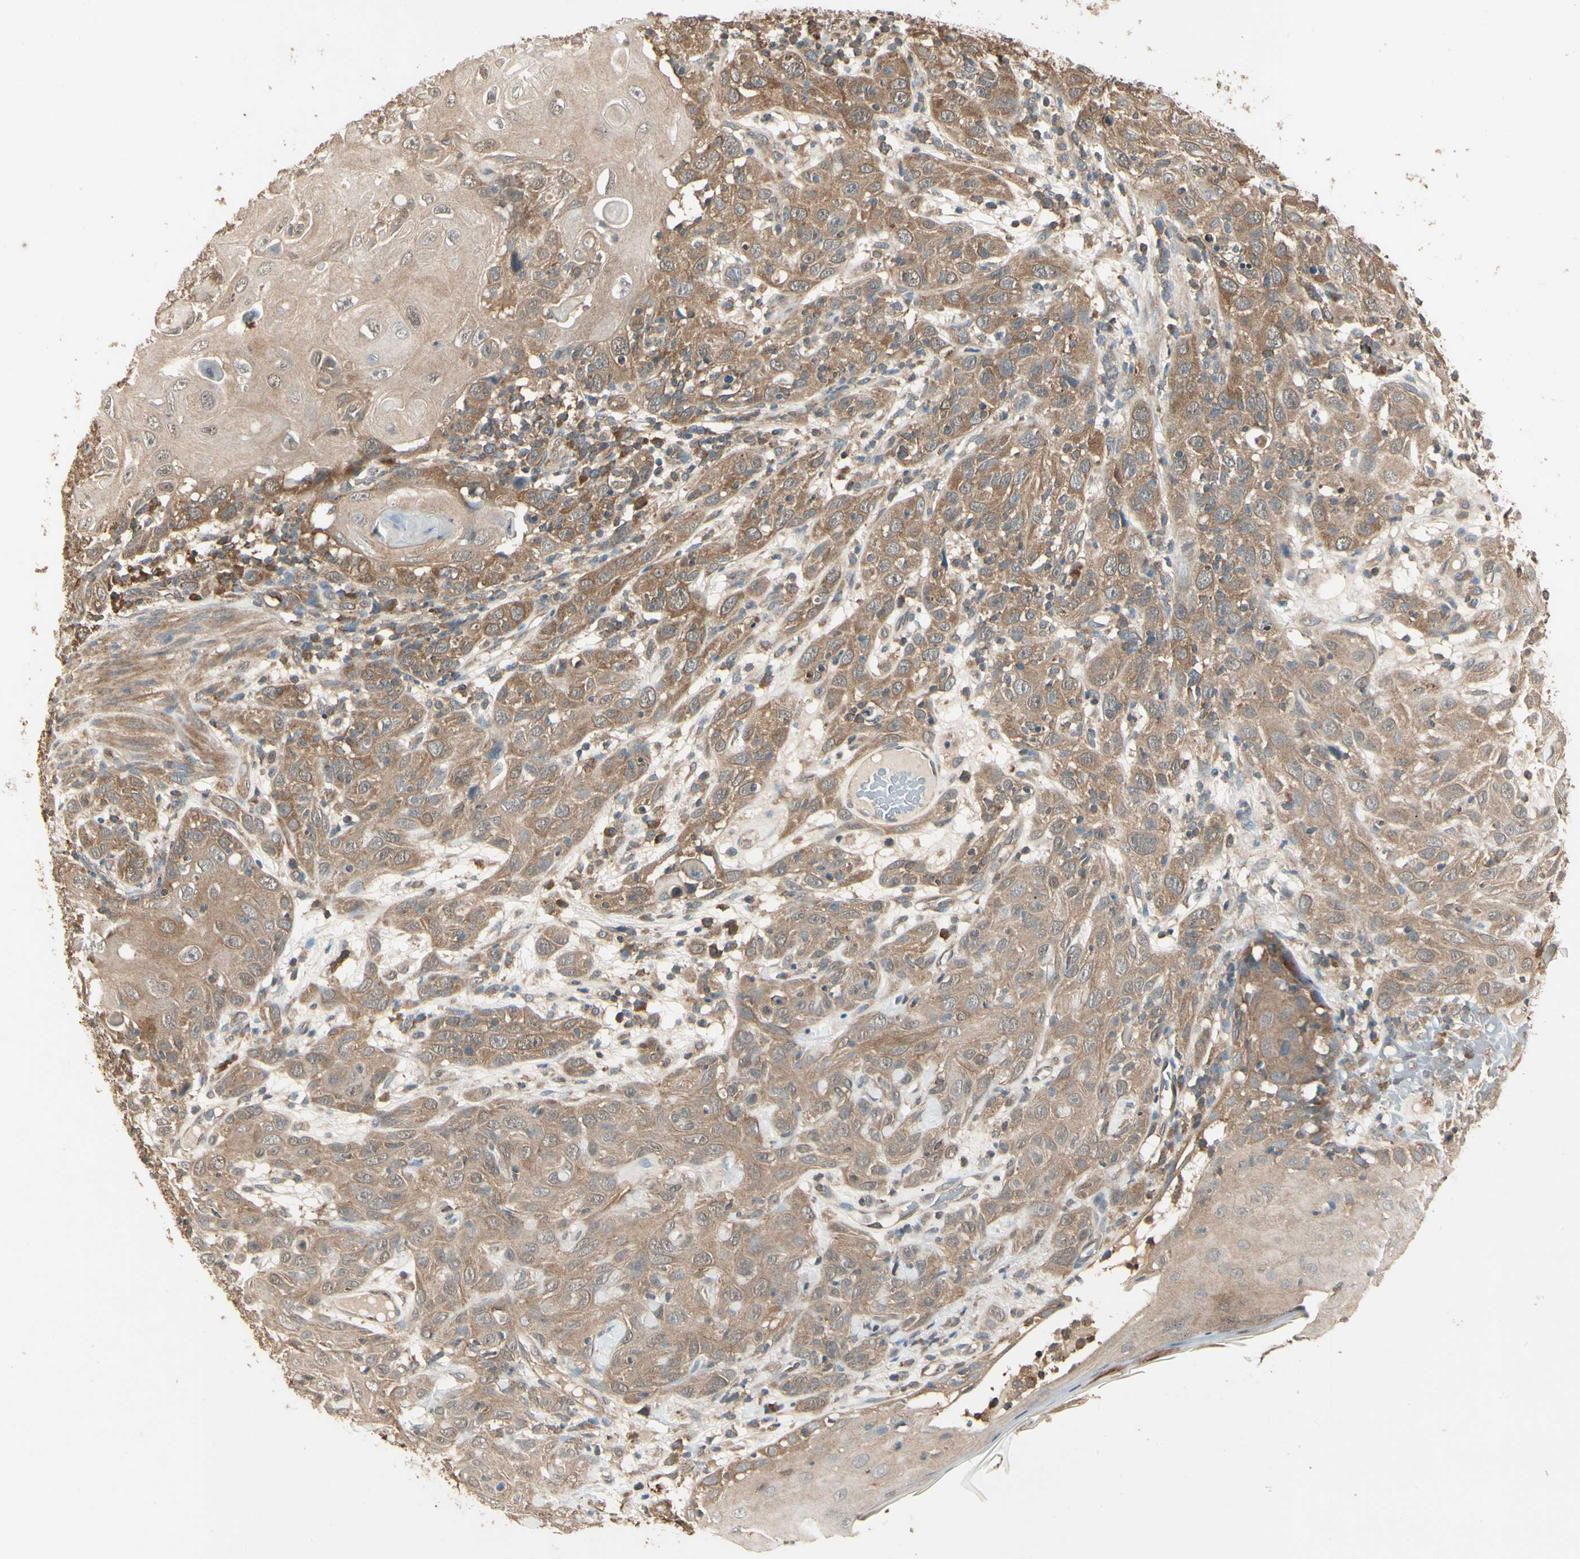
{"staining": {"intensity": "moderate", "quantity": ">75%", "location": "cytoplasmic/membranous"}, "tissue": "skin cancer", "cell_type": "Tumor cells", "image_type": "cancer", "snomed": [{"axis": "morphology", "description": "Squamous cell carcinoma, NOS"}, {"axis": "topography", "description": "Skin"}], "caption": "Moderate cytoplasmic/membranous positivity for a protein is seen in approximately >75% of tumor cells of skin cancer using immunohistochemistry (IHC).", "gene": "CCT7", "patient": {"sex": "female", "age": 88}}